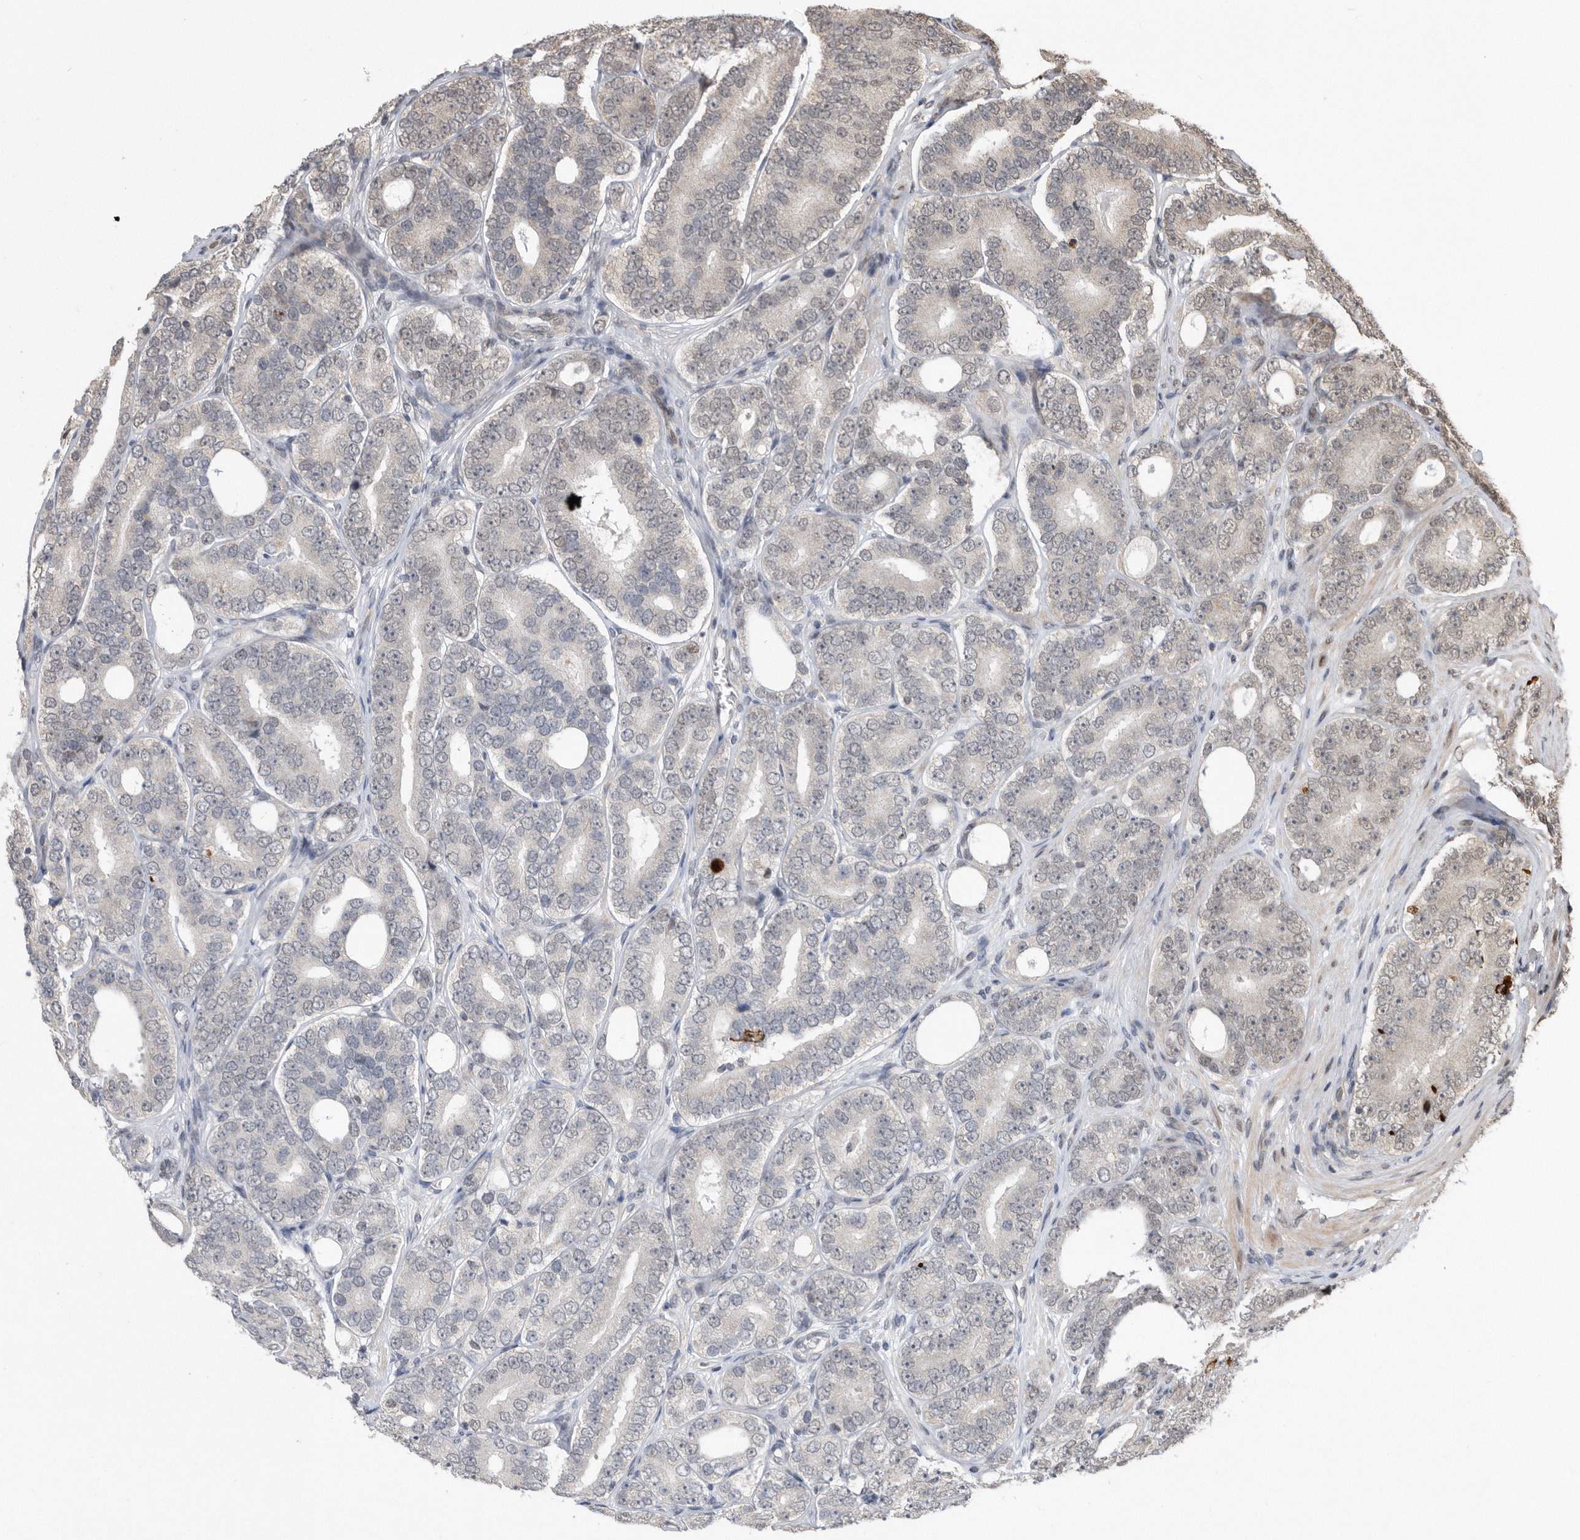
{"staining": {"intensity": "weak", "quantity": "<25%", "location": "nuclear"}, "tissue": "prostate cancer", "cell_type": "Tumor cells", "image_type": "cancer", "snomed": [{"axis": "morphology", "description": "Adenocarcinoma, High grade"}, {"axis": "topography", "description": "Prostate"}], "caption": "DAB (3,3'-diaminobenzidine) immunohistochemical staining of adenocarcinoma (high-grade) (prostate) demonstrates no significant positivity in tumor cells.", "gene": "TDRD3", "patient": {"sex": "male", "age": 56}}